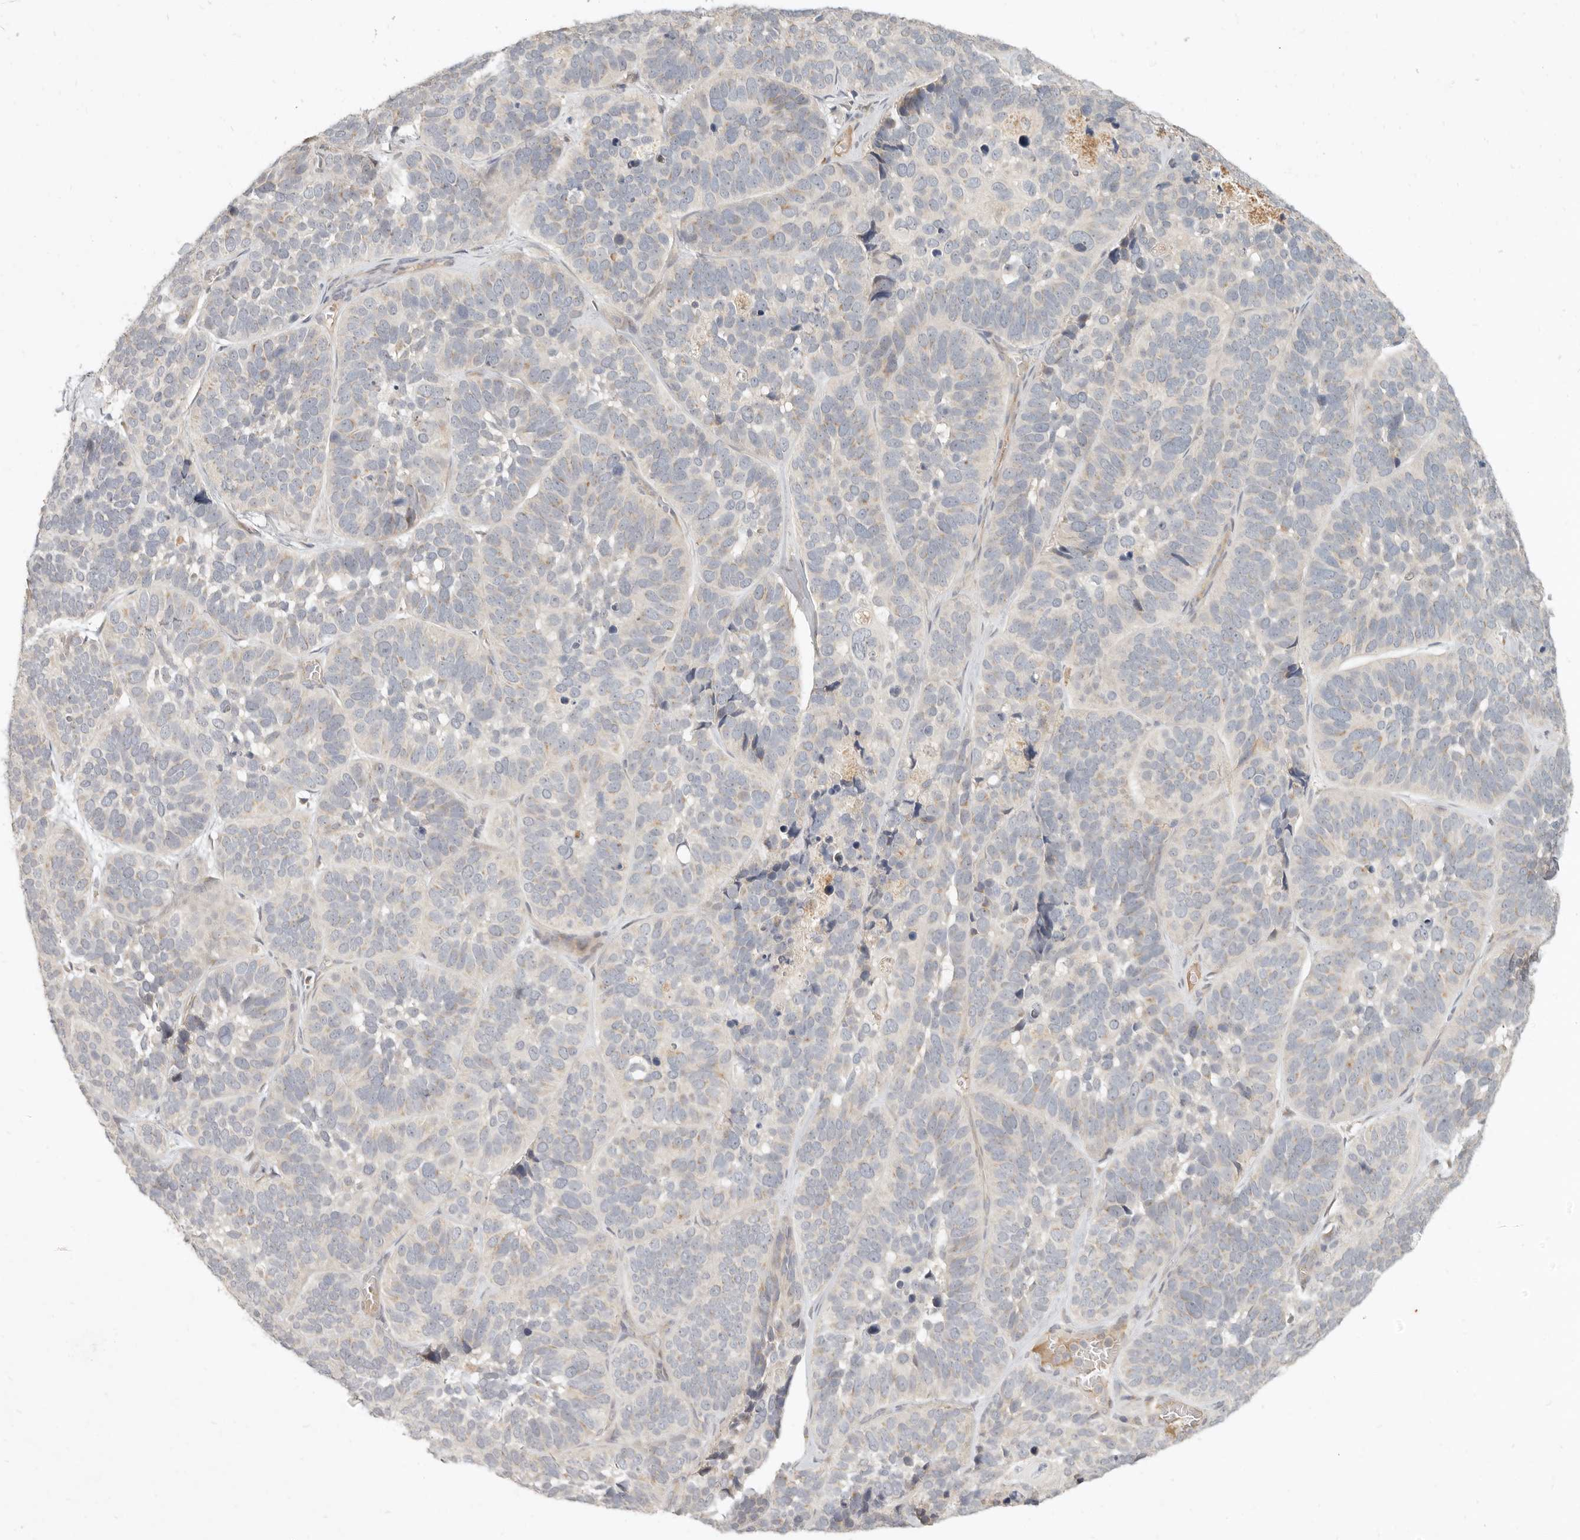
{"staining": {"intensity": "weak", "quantity": "<25%", "location": "cytoplasmic/membranous"}, "tissue": "skin cancer", "cell_type": "Tumor cells", "image_type": "cancer", "snomed": [{"axis": "morphology", "description": "Basal cell carcinoma"}, {"axis": "topography", "description": "Skin"}], "caption": "This is a histopathology image of IHC staining of basal cell carcinoma (skin), which shows no staining in tumor cells.", "gene": "UBXN11", "patient": {"sex": "male", "age": 62}}